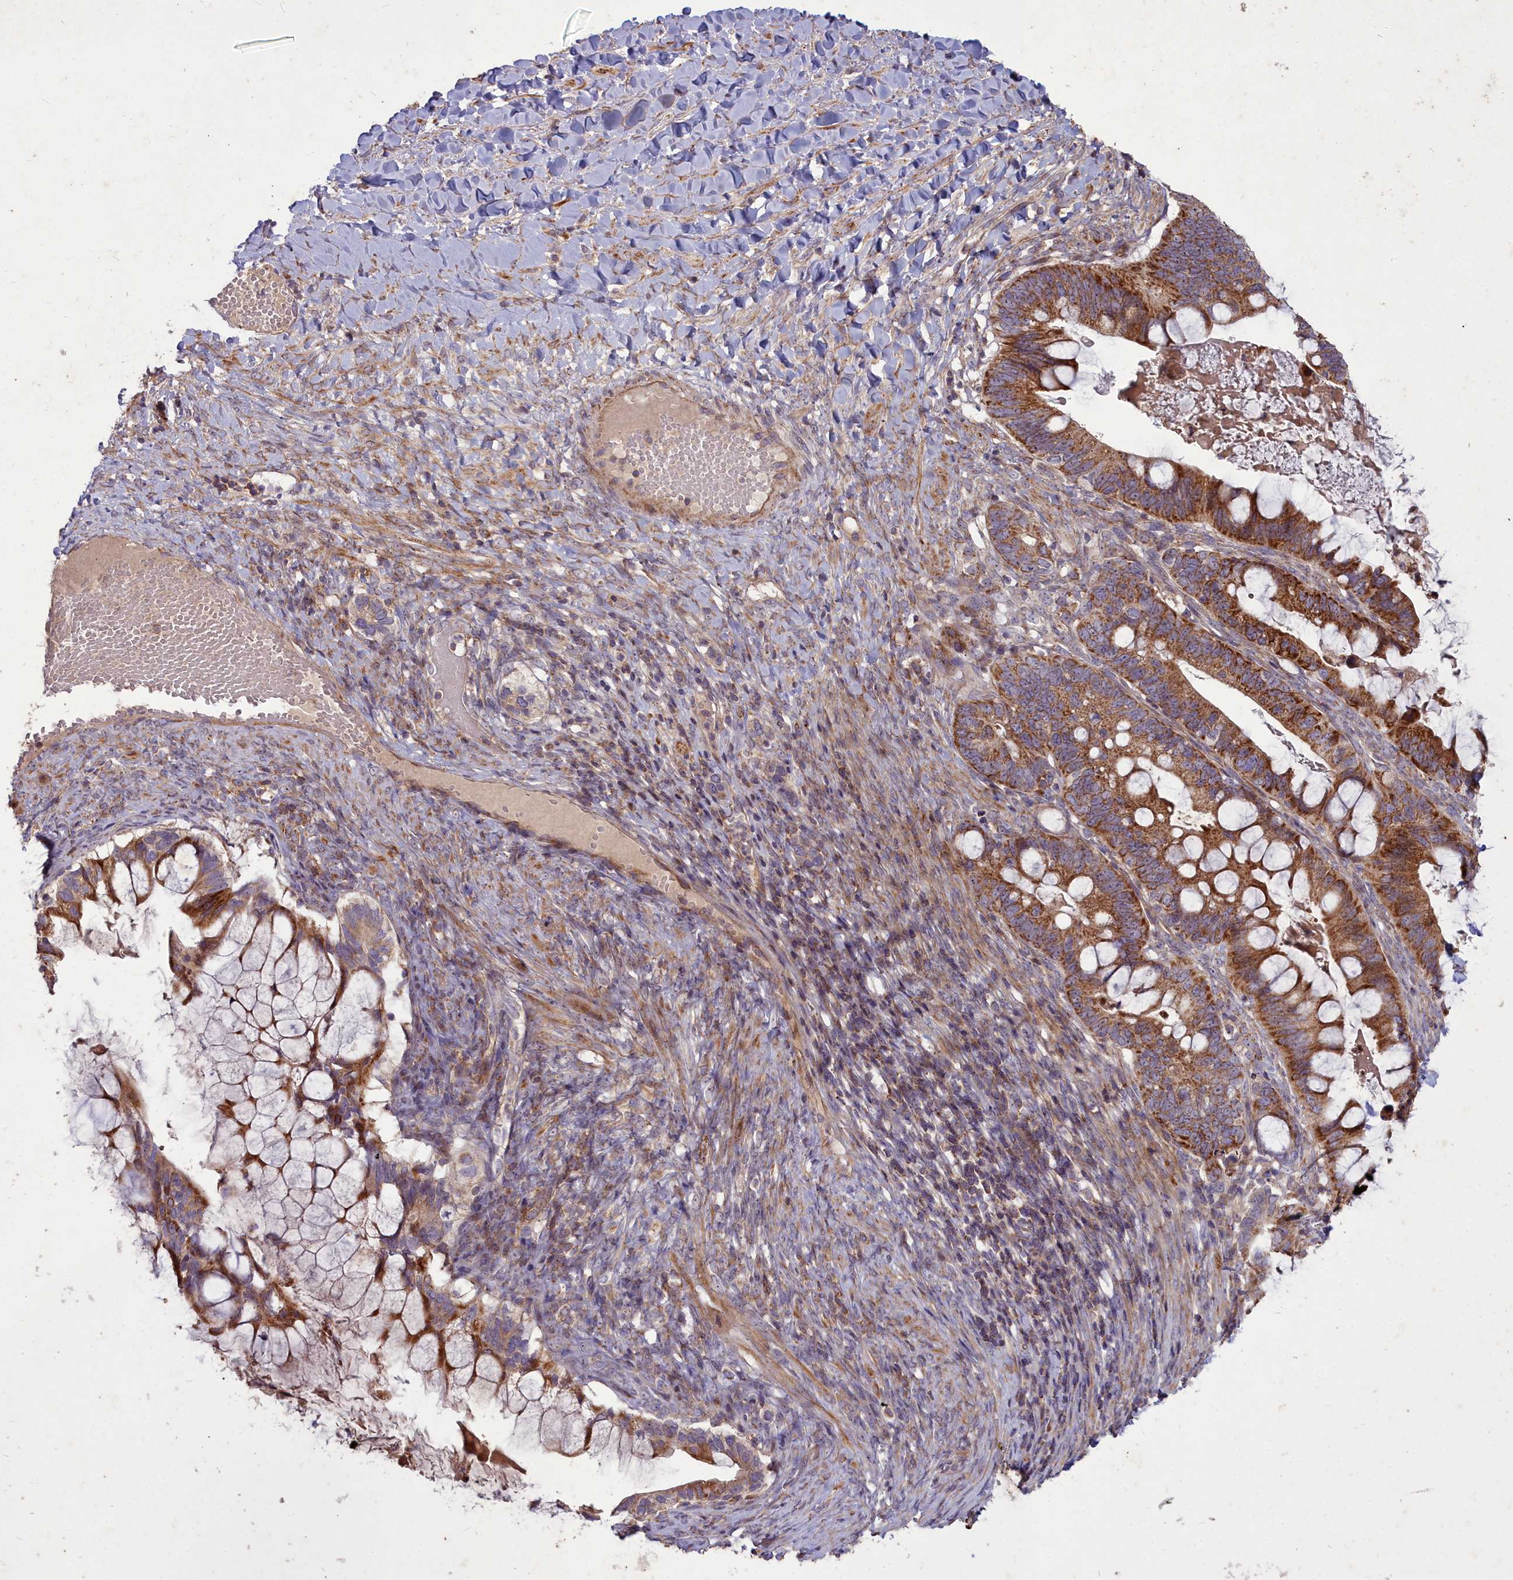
{"staining": {"intensity": "strong", "quantity": ">75%", "location": "cytoplasmic/membranous"}, "tissue": "ovarian cancer", "cell_type": "Tumor cells", "image_type": "cancer", "snomed": [{"axis": "morphology", "description": "Cystadenocarcinoma, mucinous, NOS"}, {"axis": "topography", "description": "Ovary"}], "caption": "Ovarian mucinous cystadenocarcinoma stained with a protein marker shows strong staining in tumor cells.", "gene": "COX11", "patient": {"sex": "female", "age": 61}}